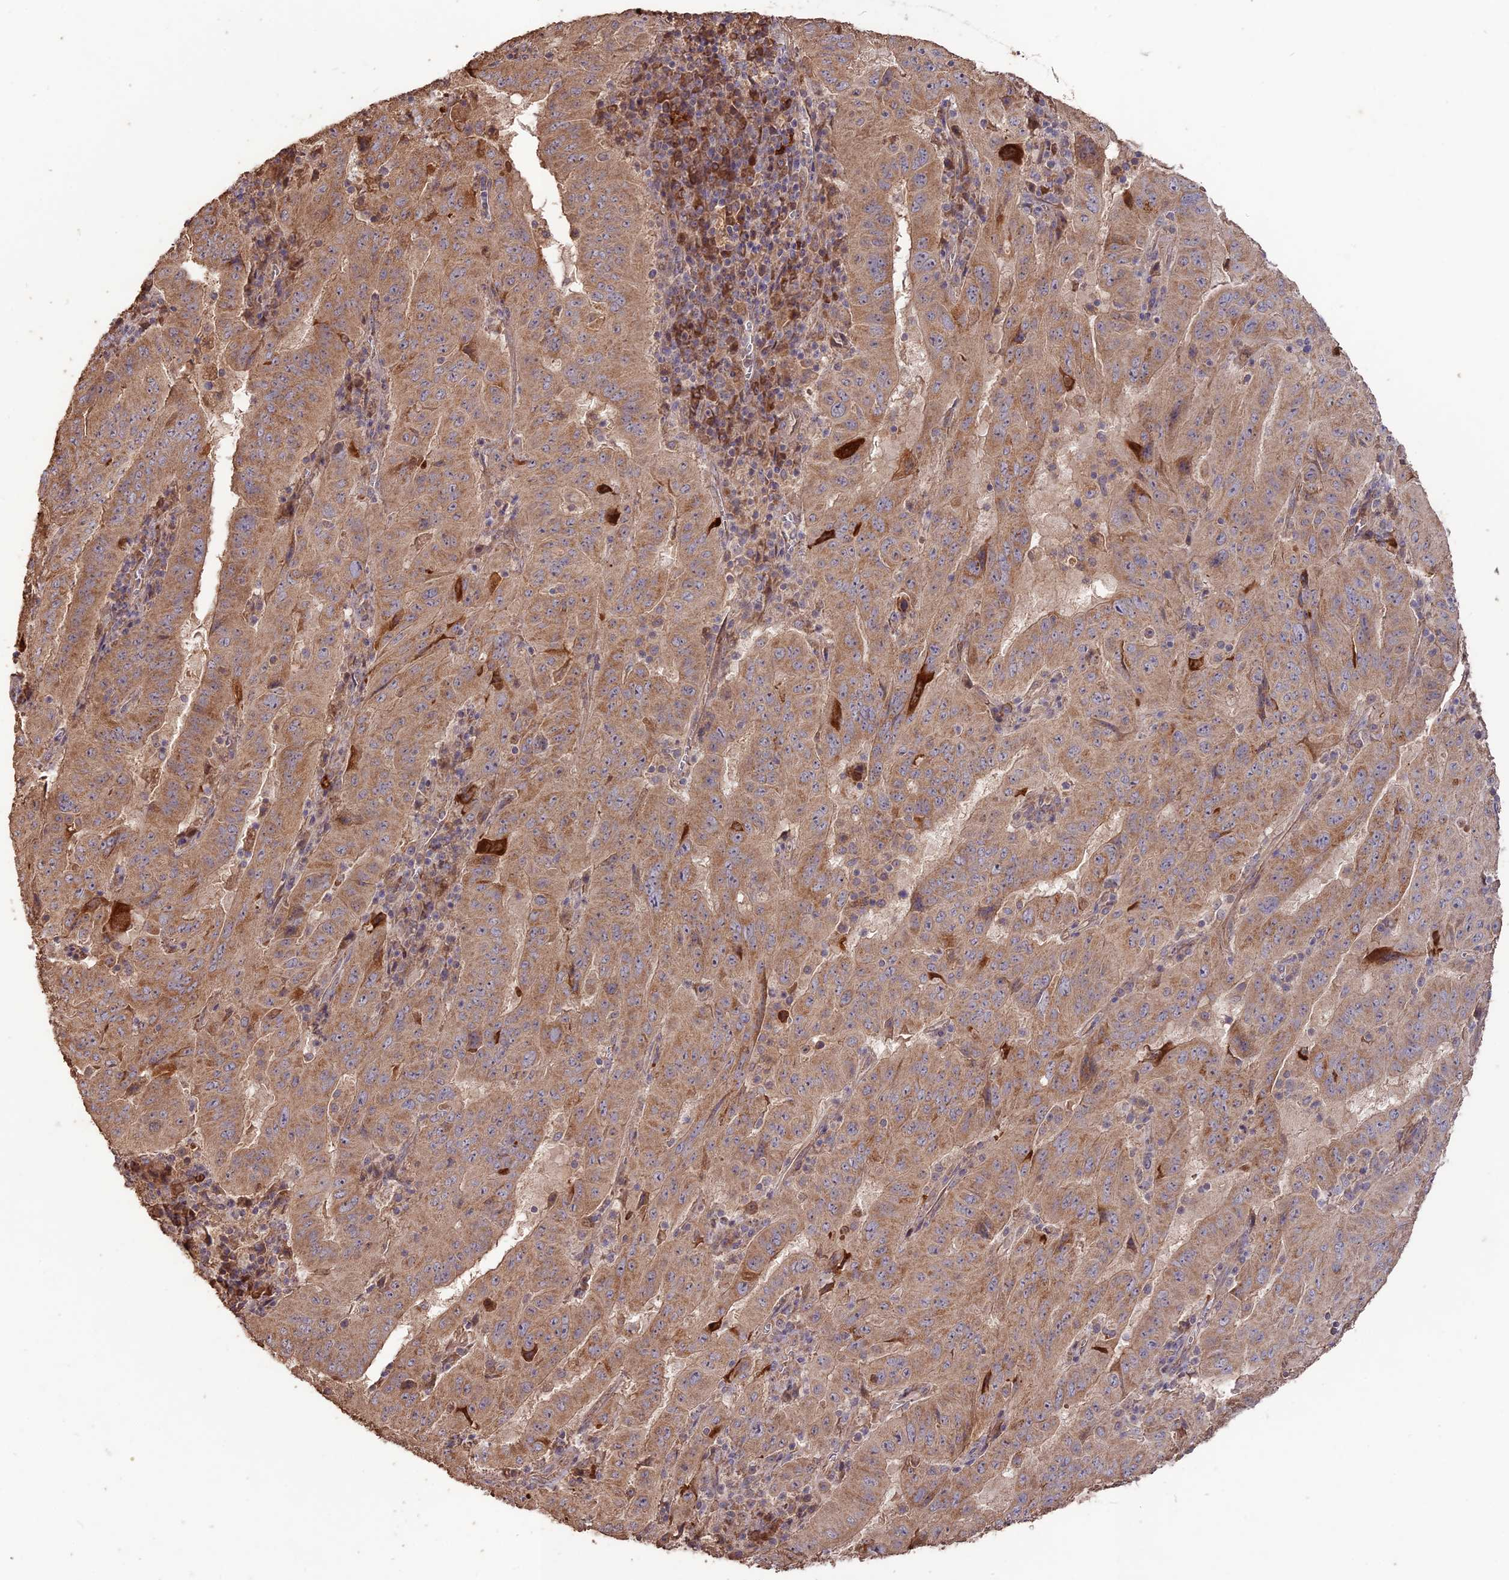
{"staining": {"intensity": "moderate", "quantity": ">75%", "location": "cytoplasmic/membranous"}, "tissue": "pancreatic cancer", "cell_type": "Tumor cells", "image_type": "cancer", "snomed": [{"axis": "morphology", "description": "Adenocarcinoma, NOS"}, {"axis": "topography", "description": "Pancreas"}], "caption": "IHC micrograph of neoplastic tissue: human pancreatic cancer (adenocarcinoma) stained using IHC exhibits medium levels of moderate protein expression localized specifically in the cytoplasmic/membranous of tumor cells, appearing as a cytoplasmic/membranous brown color.", "gene": "LAYN", "patient": {"sex": "male", "age": 63}}